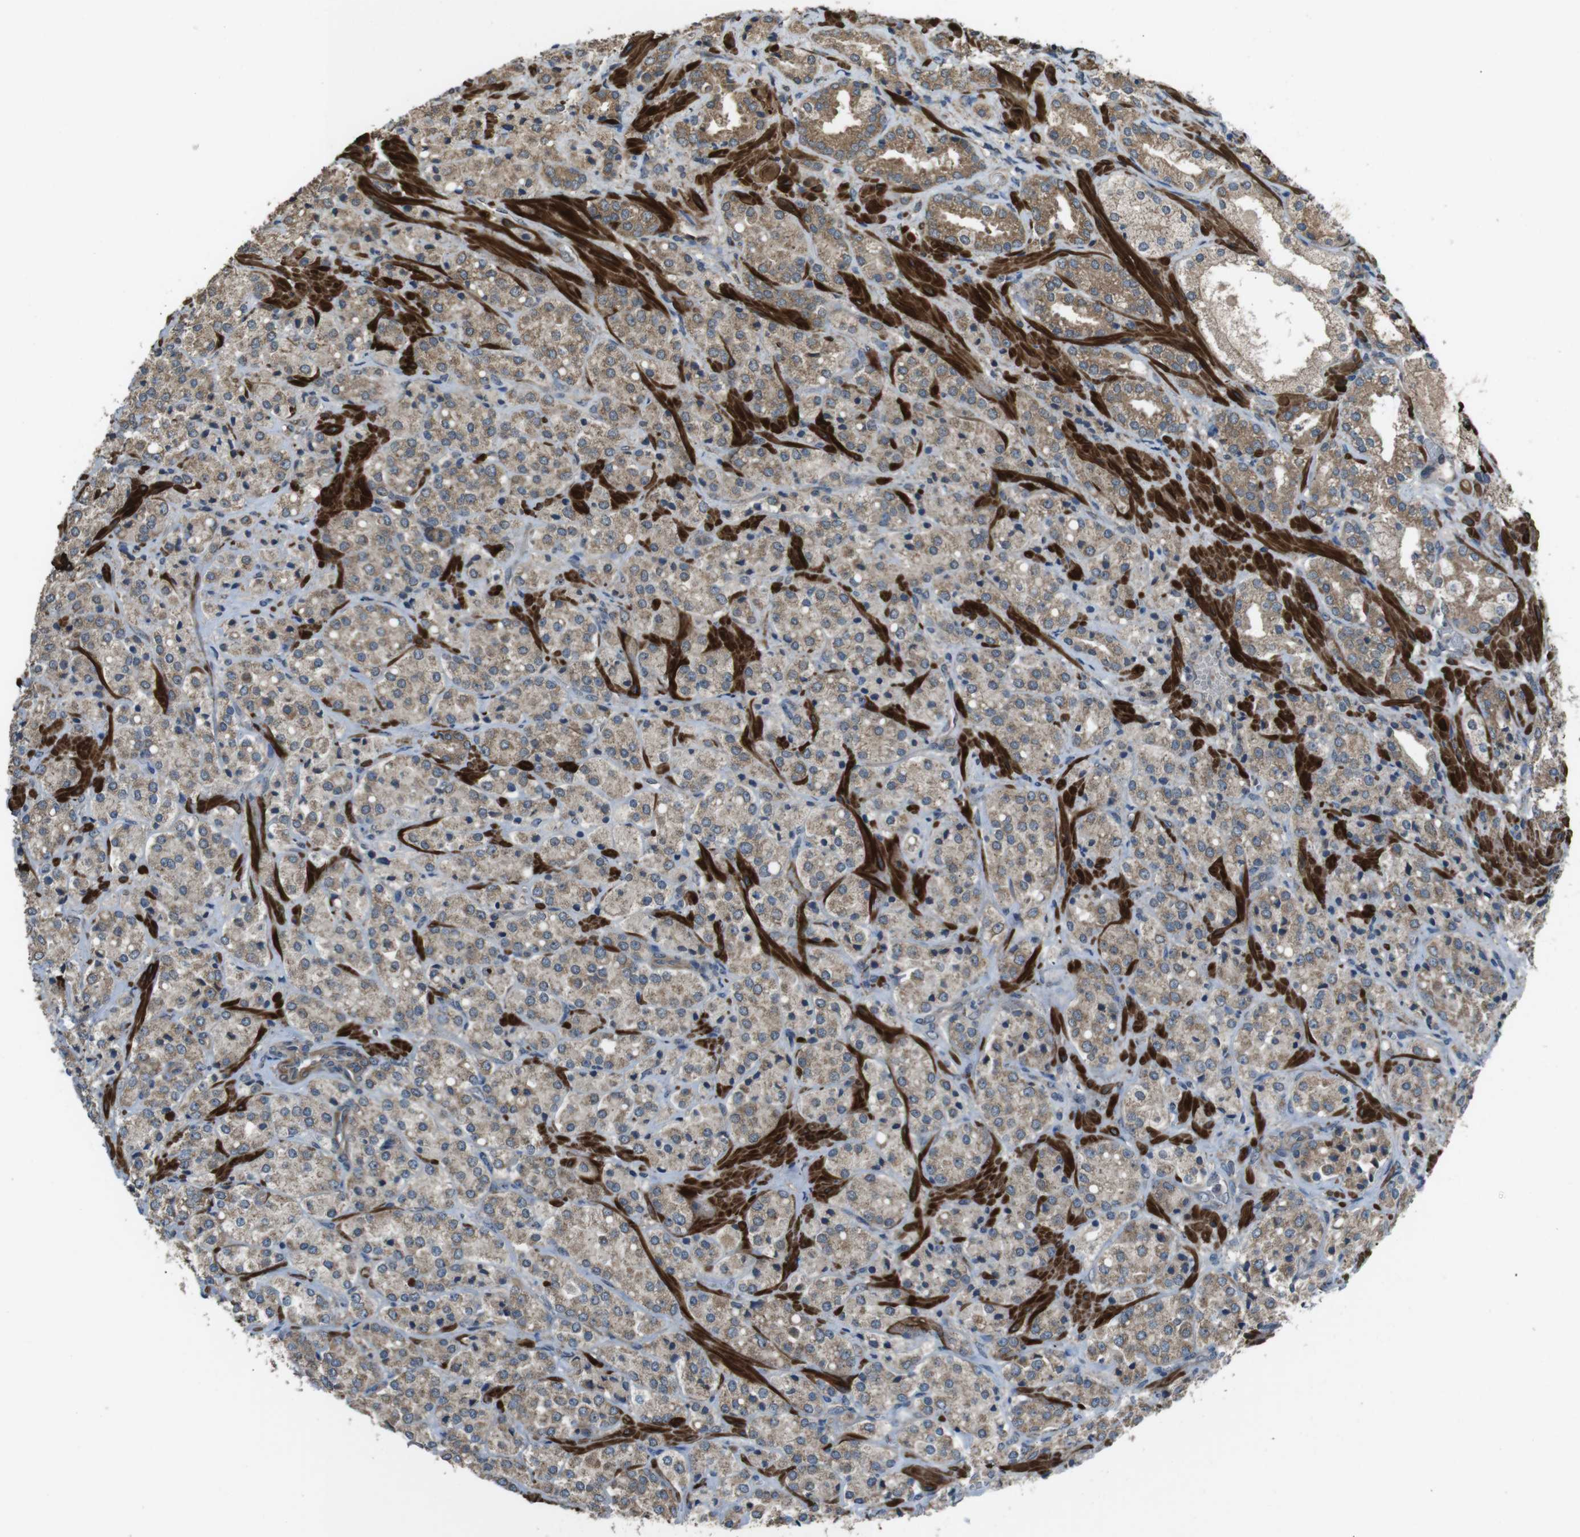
{"staining": {"intensity": "moderate", "quantity": "25%-75%", "location": "cytoplasmic/membranous"}, "tissue": "prostate cancer", "cell_type": "Tumor cells", "image_type": "cancer", "snomed": [{"axis": "morphology", "description": "Adenocarcinoma, High grade"}, {"axis": "topography", "description": "Prostate"}], "caption": "A brown stain highlights moderate cytoplasmic/membranous staining of a protein in human prostate cancer (high-grade adenocarcinoma) tumor cells. The staining was performed using DAB (3,3'-diaminobenzidine) to visualize the protein expression in brown, while the nuclei were stained in blue with hematoxylin (Magnification: 20x).", "gene": "FUT2", "patient": {"sex": "male", "age": 64}}